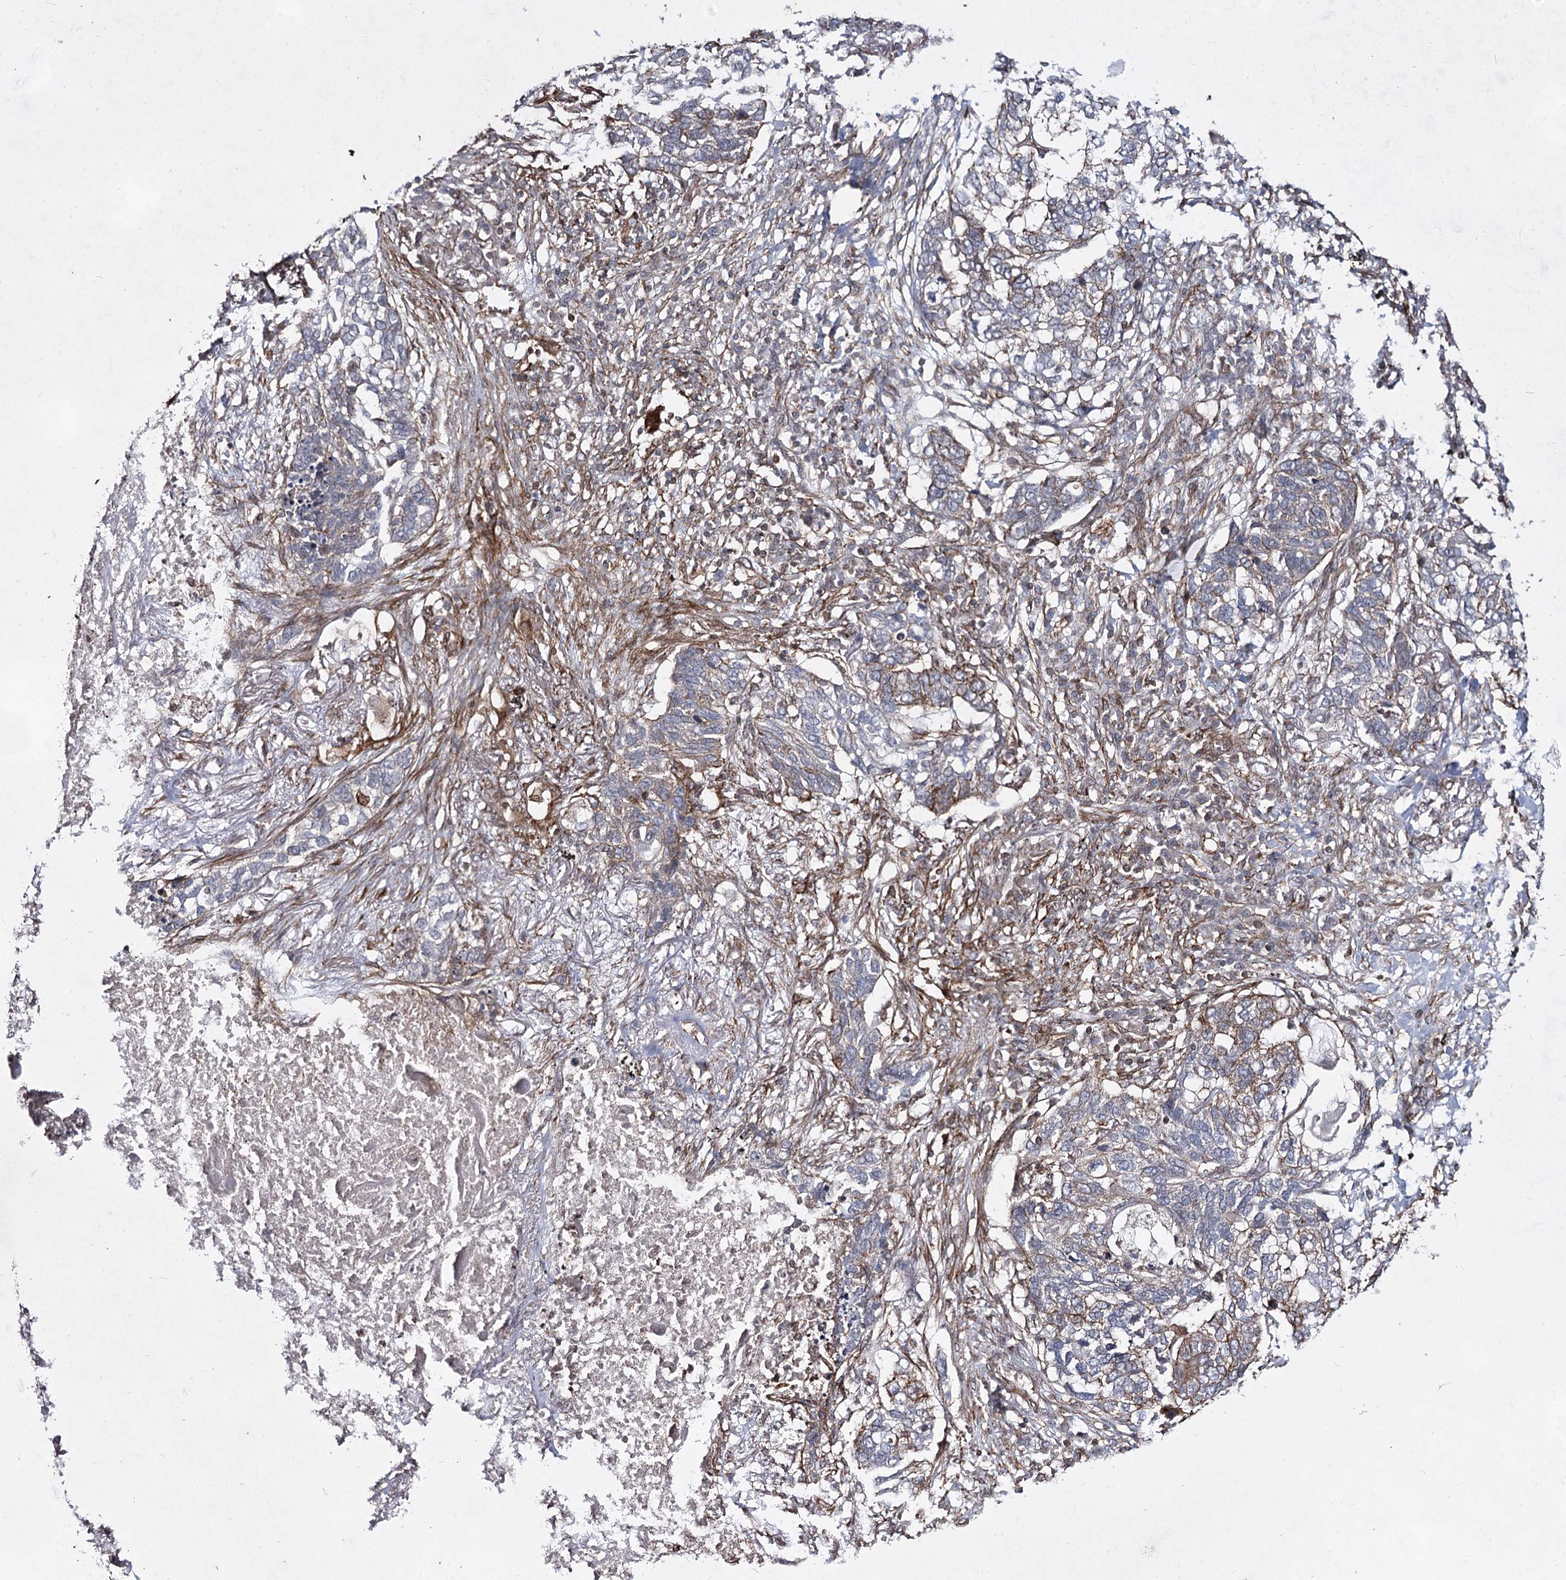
{"staining": {"intensity": "moderate", "quantity": "<25%", "location": "cytoplasmic/membranous"}, "tissue": "lung cancer", "cell_type": "Tumor cells", "image_type": "cancer", "snomed": [{"axis": "morphology", "description": "Squamous cell carcinoma, NOS"}, {"axis": "topography", "description": "Lung"}], "caption": "Human lung squamous cell carcinoma stained with a protein marker reveals moderate staining in tumor cells.", "gene": "IQSEC1", "patient": {"sex": "female", "age": 63}}